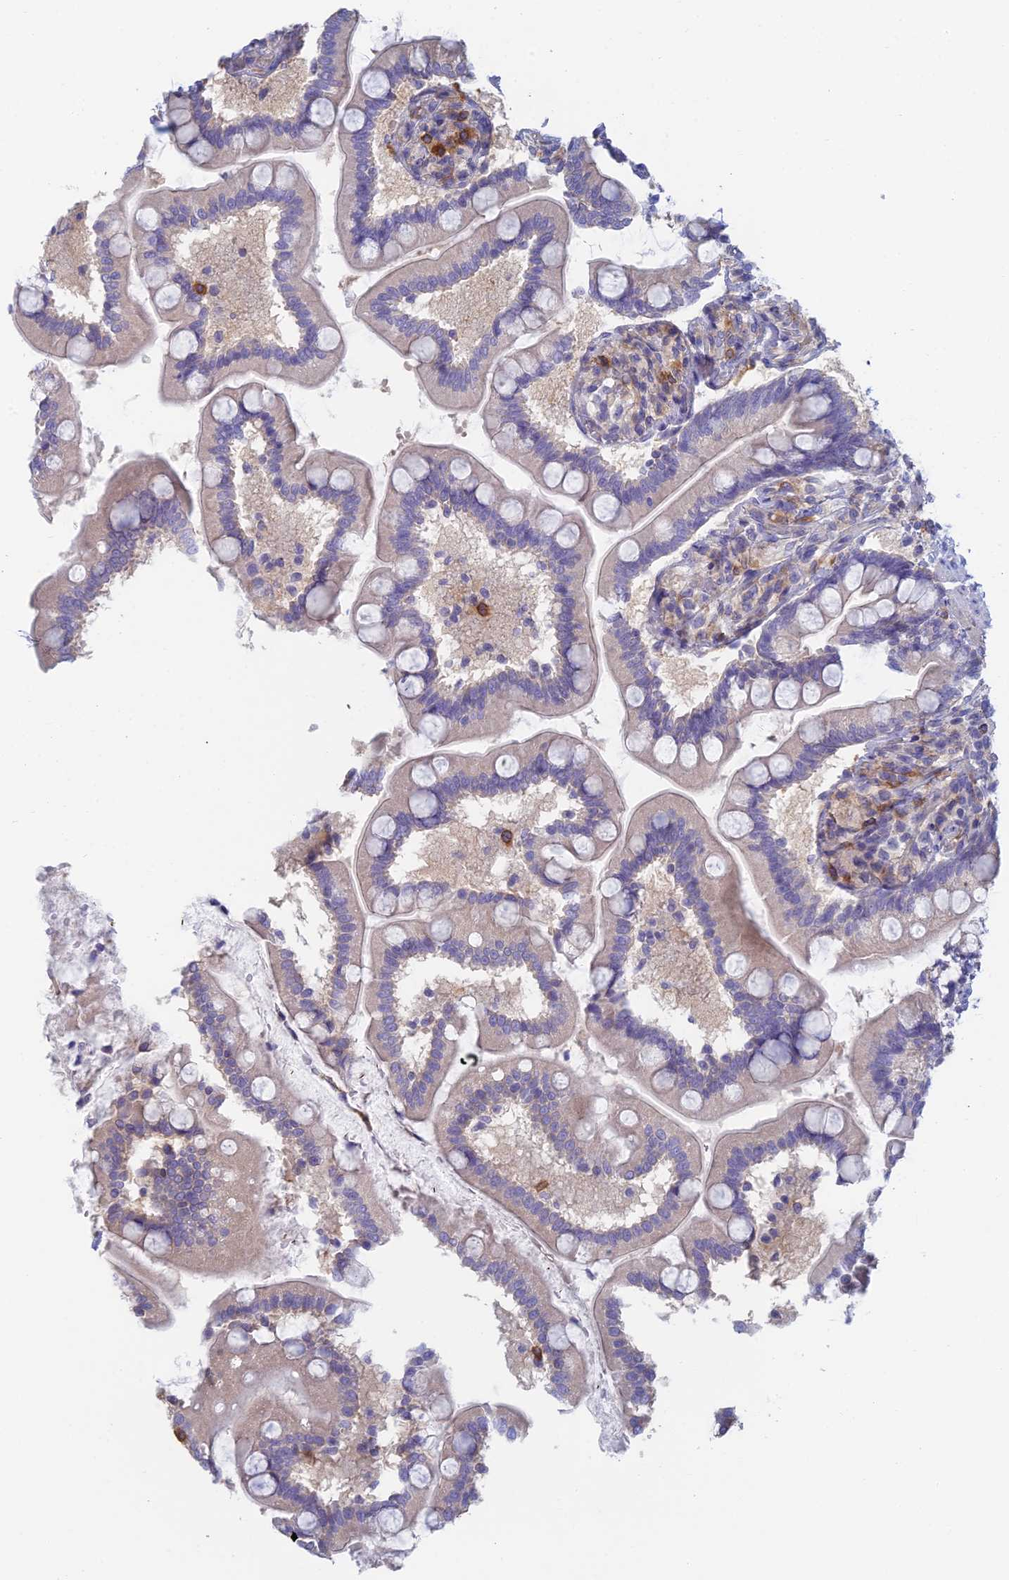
{"staining": {"intensity": "moderate", "quantity": "25%-75%", "location": "cytoplasmic/membranous"}, "tissue": "small intestine", "cell_type": "Glandular cells", "image_type": "normal", "snomed": [{"axis": "morphology", "description": "Normal tissue, NOS"}, {"axis": "topography", "description": "Small intestine"}], "caption": "This is a photomicrograph of IHC staining of benign small intestine, which shows moderate staining in the cytoplasmic/membranous of glandular cells.", "gene": "STRN4", "patient": {"sex": "female", "age": 64}}